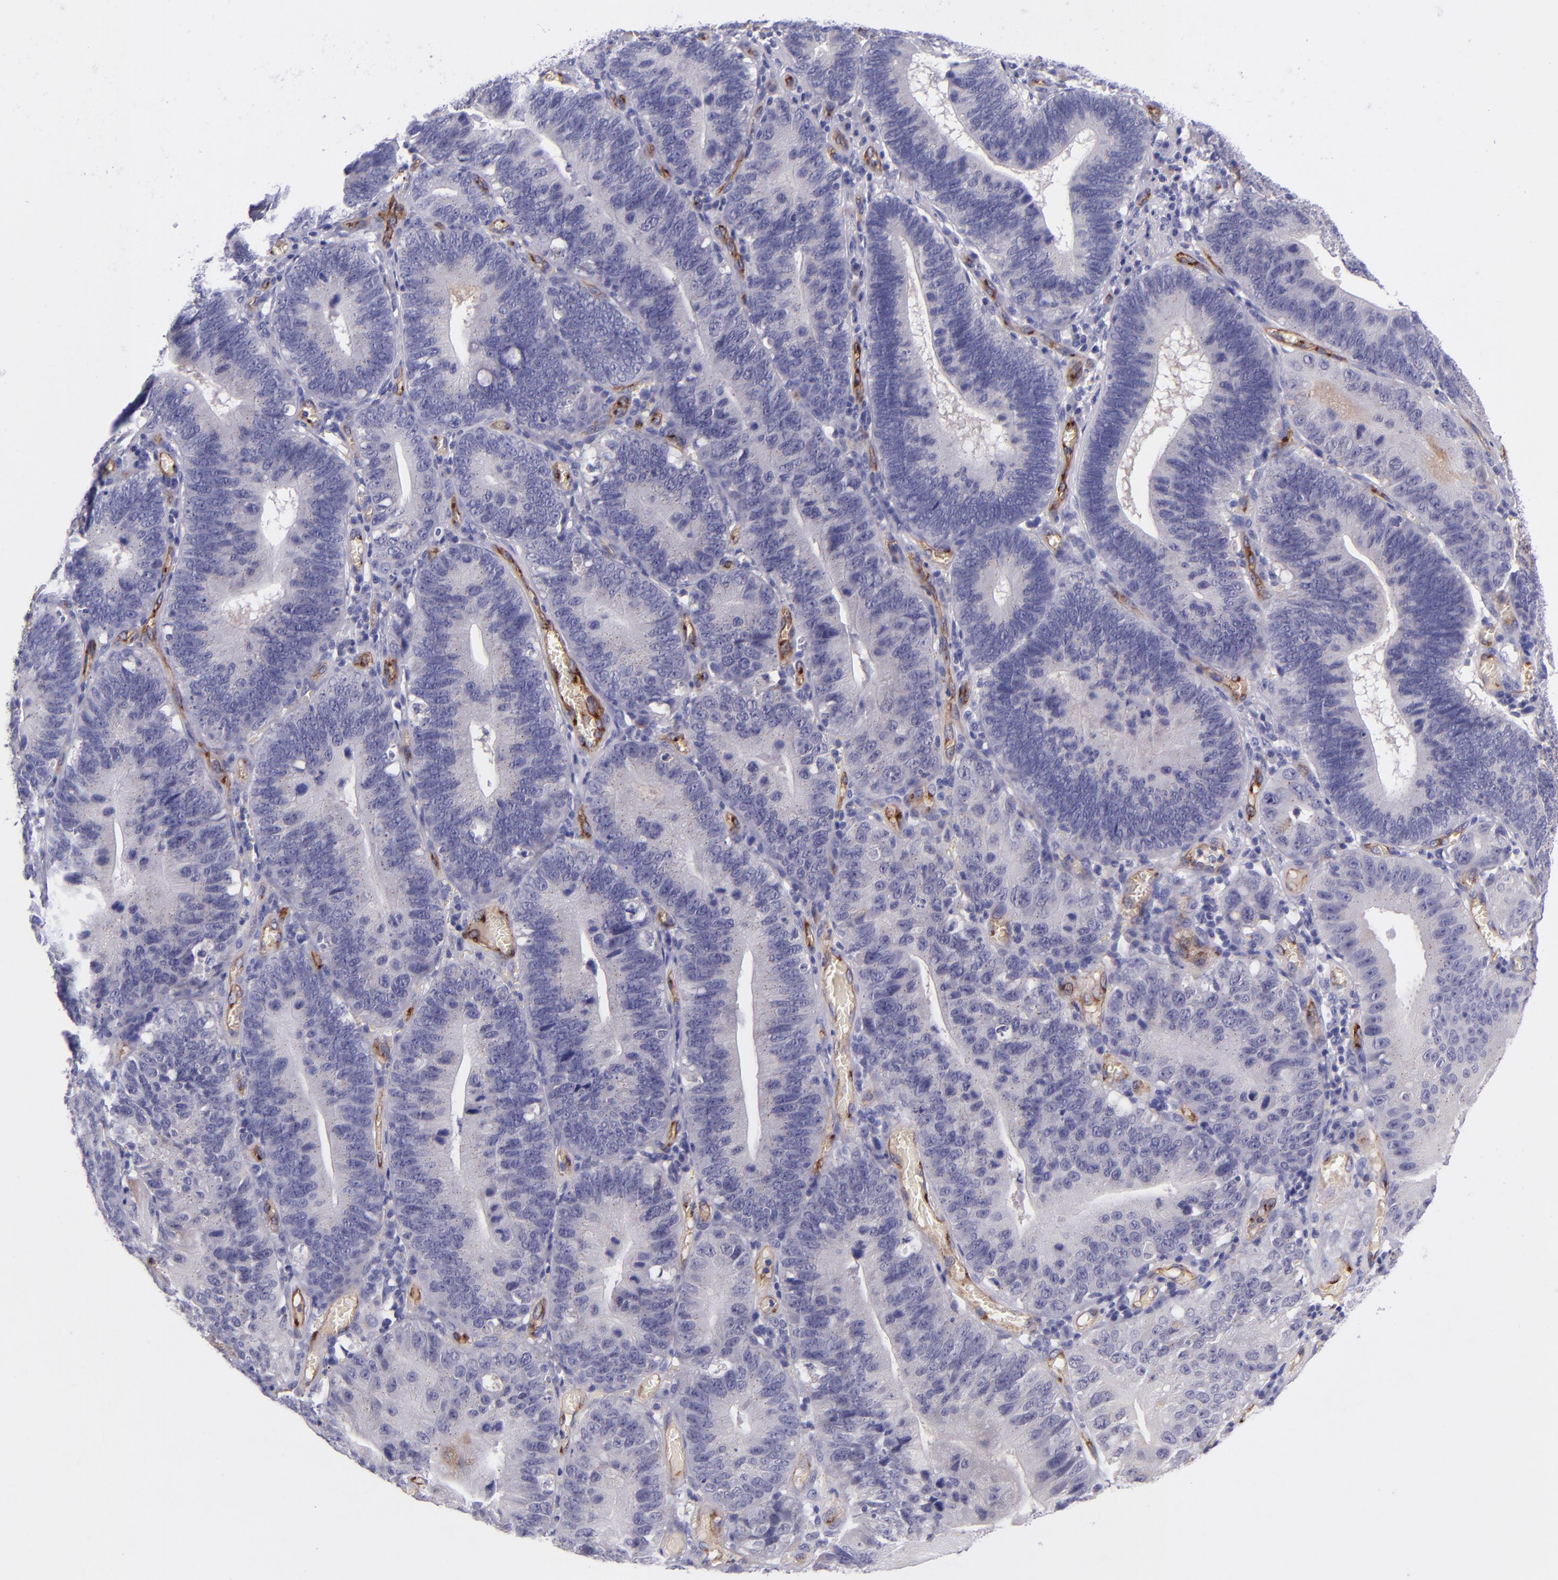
{"staining": {"intensity": "negative", "quantity": "none", "location": "none"}, "tissue": "stomach cancer", "cell_type": "Tumor cells", "image_type": "cancer", "snomed": [{"axis": "morphology", "description": "Adenocarcinoma, NOS"}, {"axis": "topography", "description": "Stomach"}, {"axis": "topography", "description": "Gastric cardia"}], "caption": "Immunohistochemical staining of stomach adenocarcinoma reveals no significant expression in tumor cells.", "gene": "NOS3", "patient": {"sex": "male", "age": 59}}